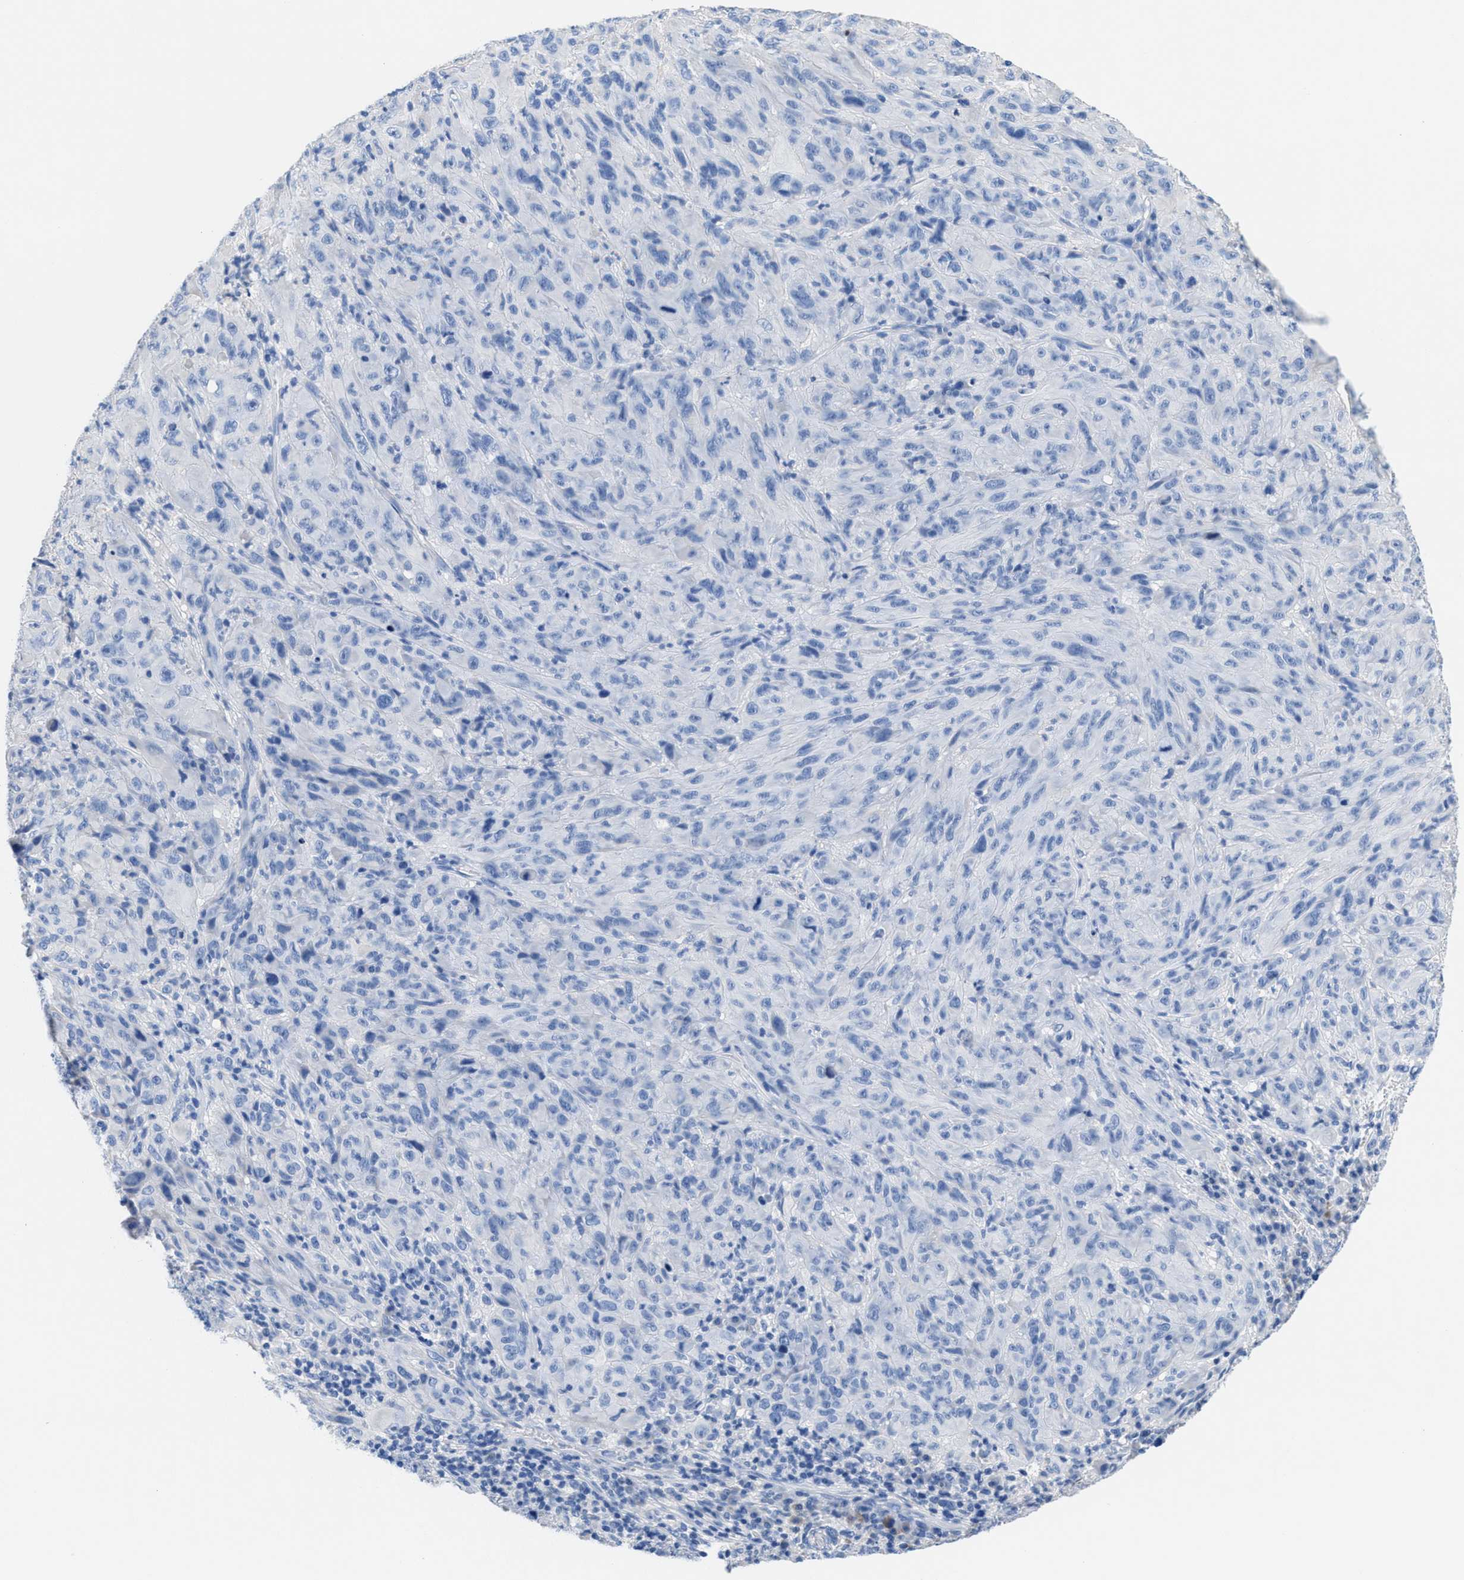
{"staining": {"intensity": "negative", "quantity": "none", "location": "none"}, "tissue": "melanoma", "cell_type": "Tumor cells", "image_type": "cancer", "snomed": [{"axis": "morphology", "description": "Malignant melanoma, NOS"}, {"axis": "topography", "description": "Skin of head"}], "caption": "The immunohistochemistry image has no significant expression in tumor cells of malignant melanoma tissue.", "gene": "SLFN13", "patient": {"sex": "male", "age": 96}}